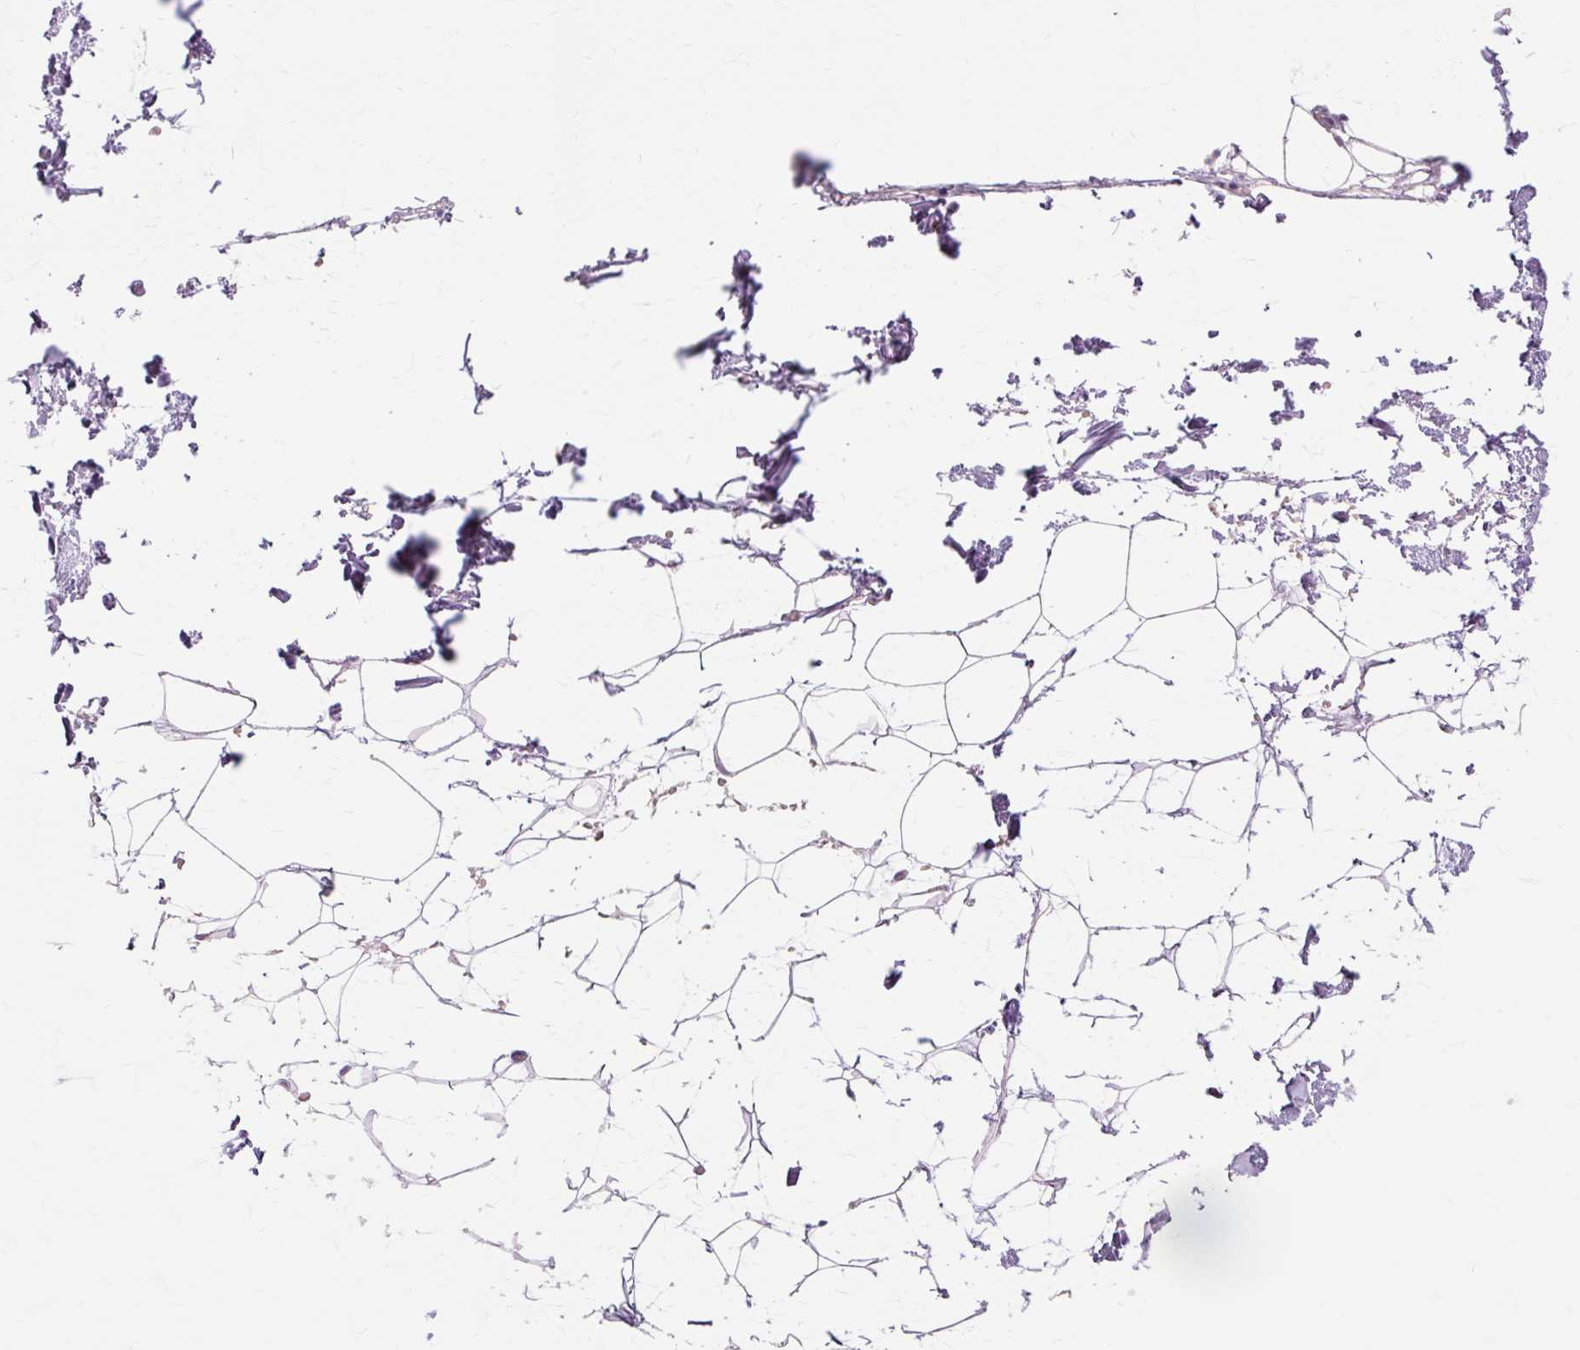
{"staining": {"intensity": "negative", "quantity": "none", "location": "none"}, "tissue": "adipose tissue", "cell_type": "Adipocytes", "image_type": "normal", "snomed": [{"axis": "morphology", "description": "Normal tissue, NOS"}, {"axis": "topography", "description": "Skin"}, {"axis": "topography", "description": "Peripheral nerve tissue"}], "caption": "Photomicrograph shows no significant protein expression in adipocytes of normal adipose tissue. (DAB (3,3'-diaminobenzidine) immunohistochemistry (IHC) with hematoxylin counter stain).", "gene": "IRX2", "patient": {"sex": "female", "age": 56}}